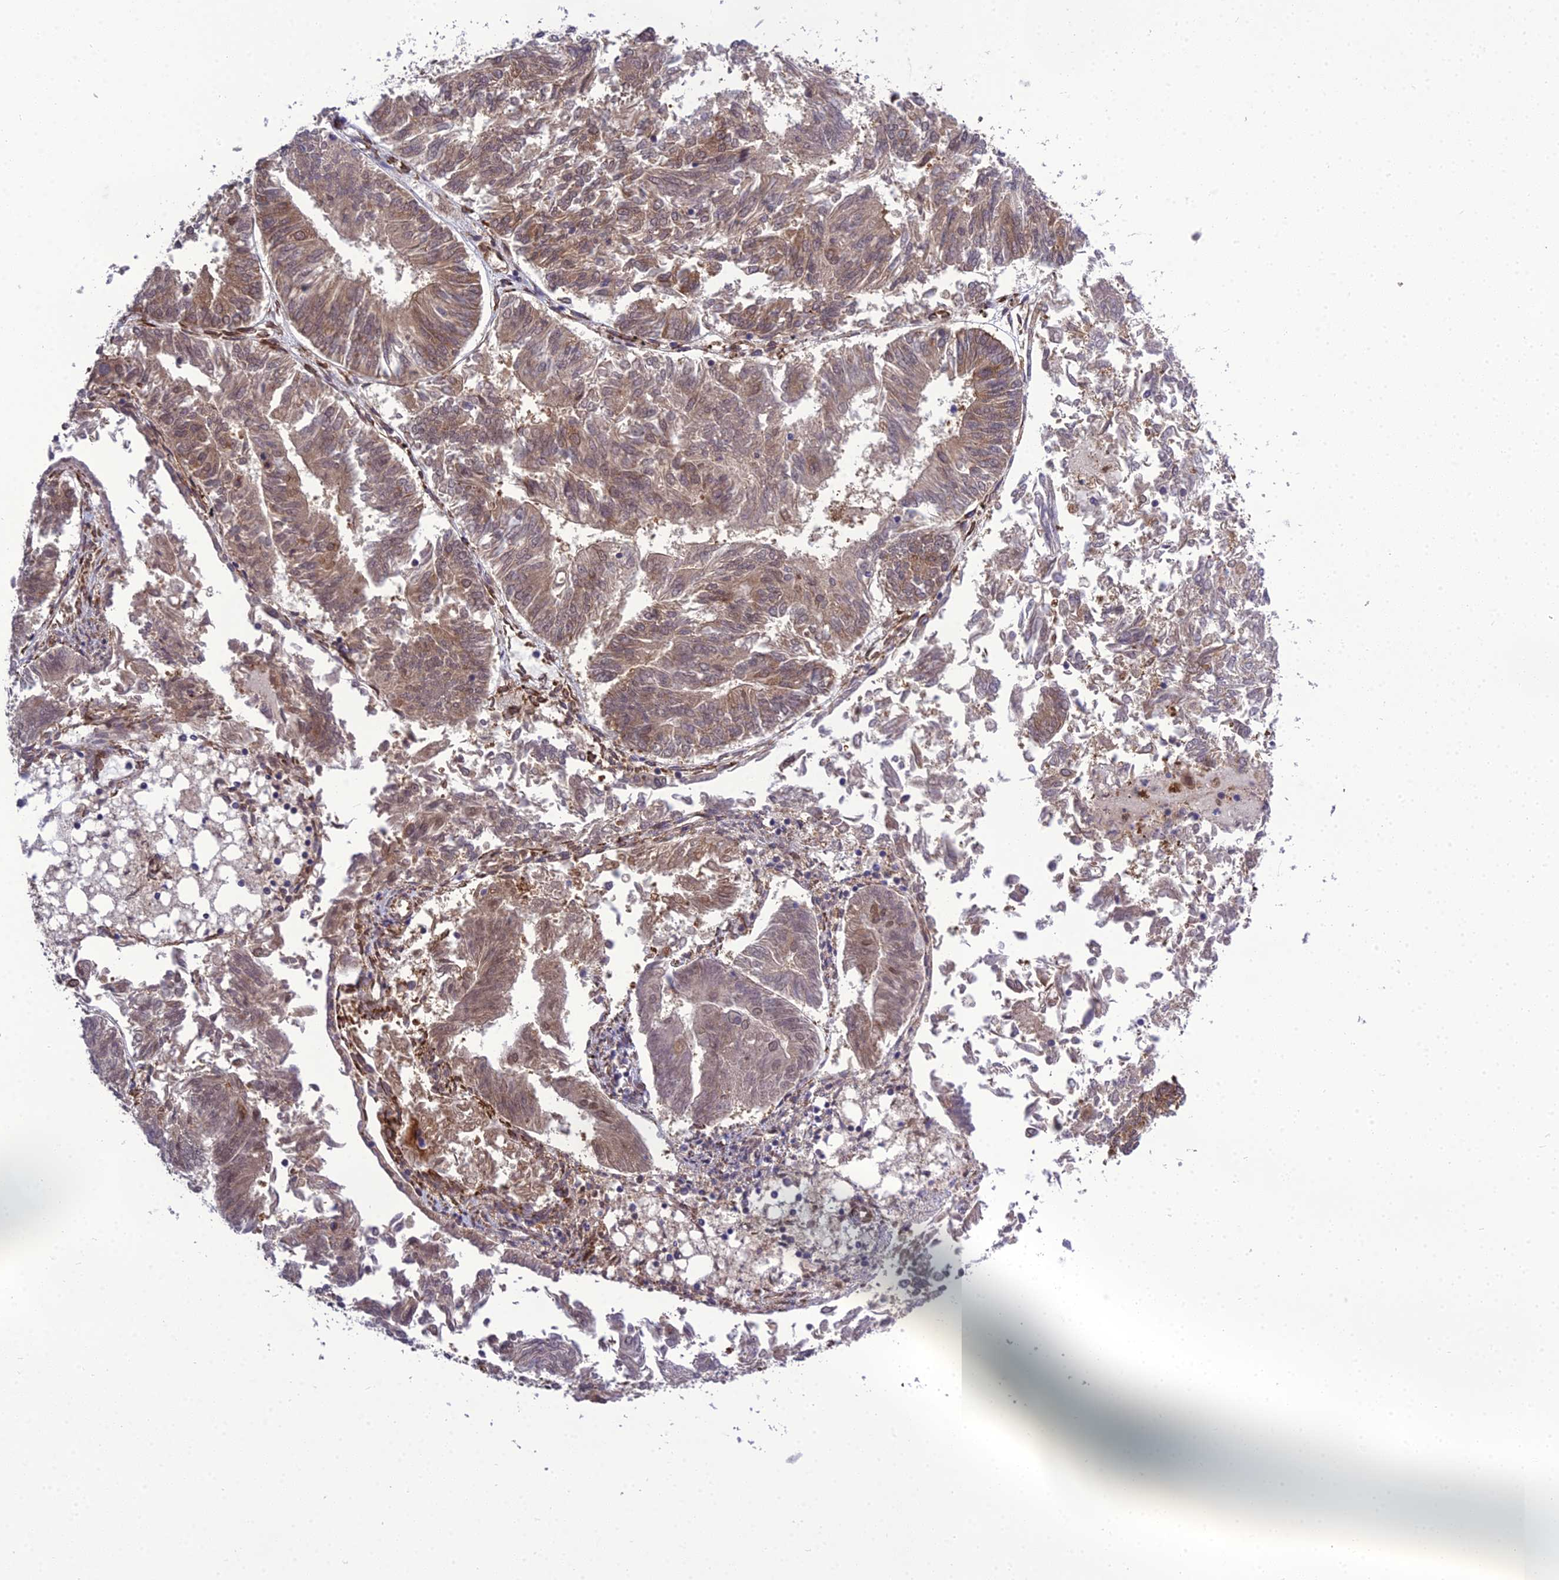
{"staining": {"intensity": "moderate", "quantity": "25%-75%", "location": "cytoplasmic/membranous"}, "tissue": "endometrial cancer", "cell_type": "Tumor cells", "image_type": "cancer", "snomed": [{"axis": "morphology", "description": "Adenocarcinoma, NOS"}, {"axis": "topography", "description": "Endometrium"}], "caption": "This is an image of IHC staining of adenocarcinoma (endometrial), which shows moderate expression in the cytoplasmic/membranous of tumor cells.", "gene": "DHCR7", "patient": {"sex": "female", "age": 58}}